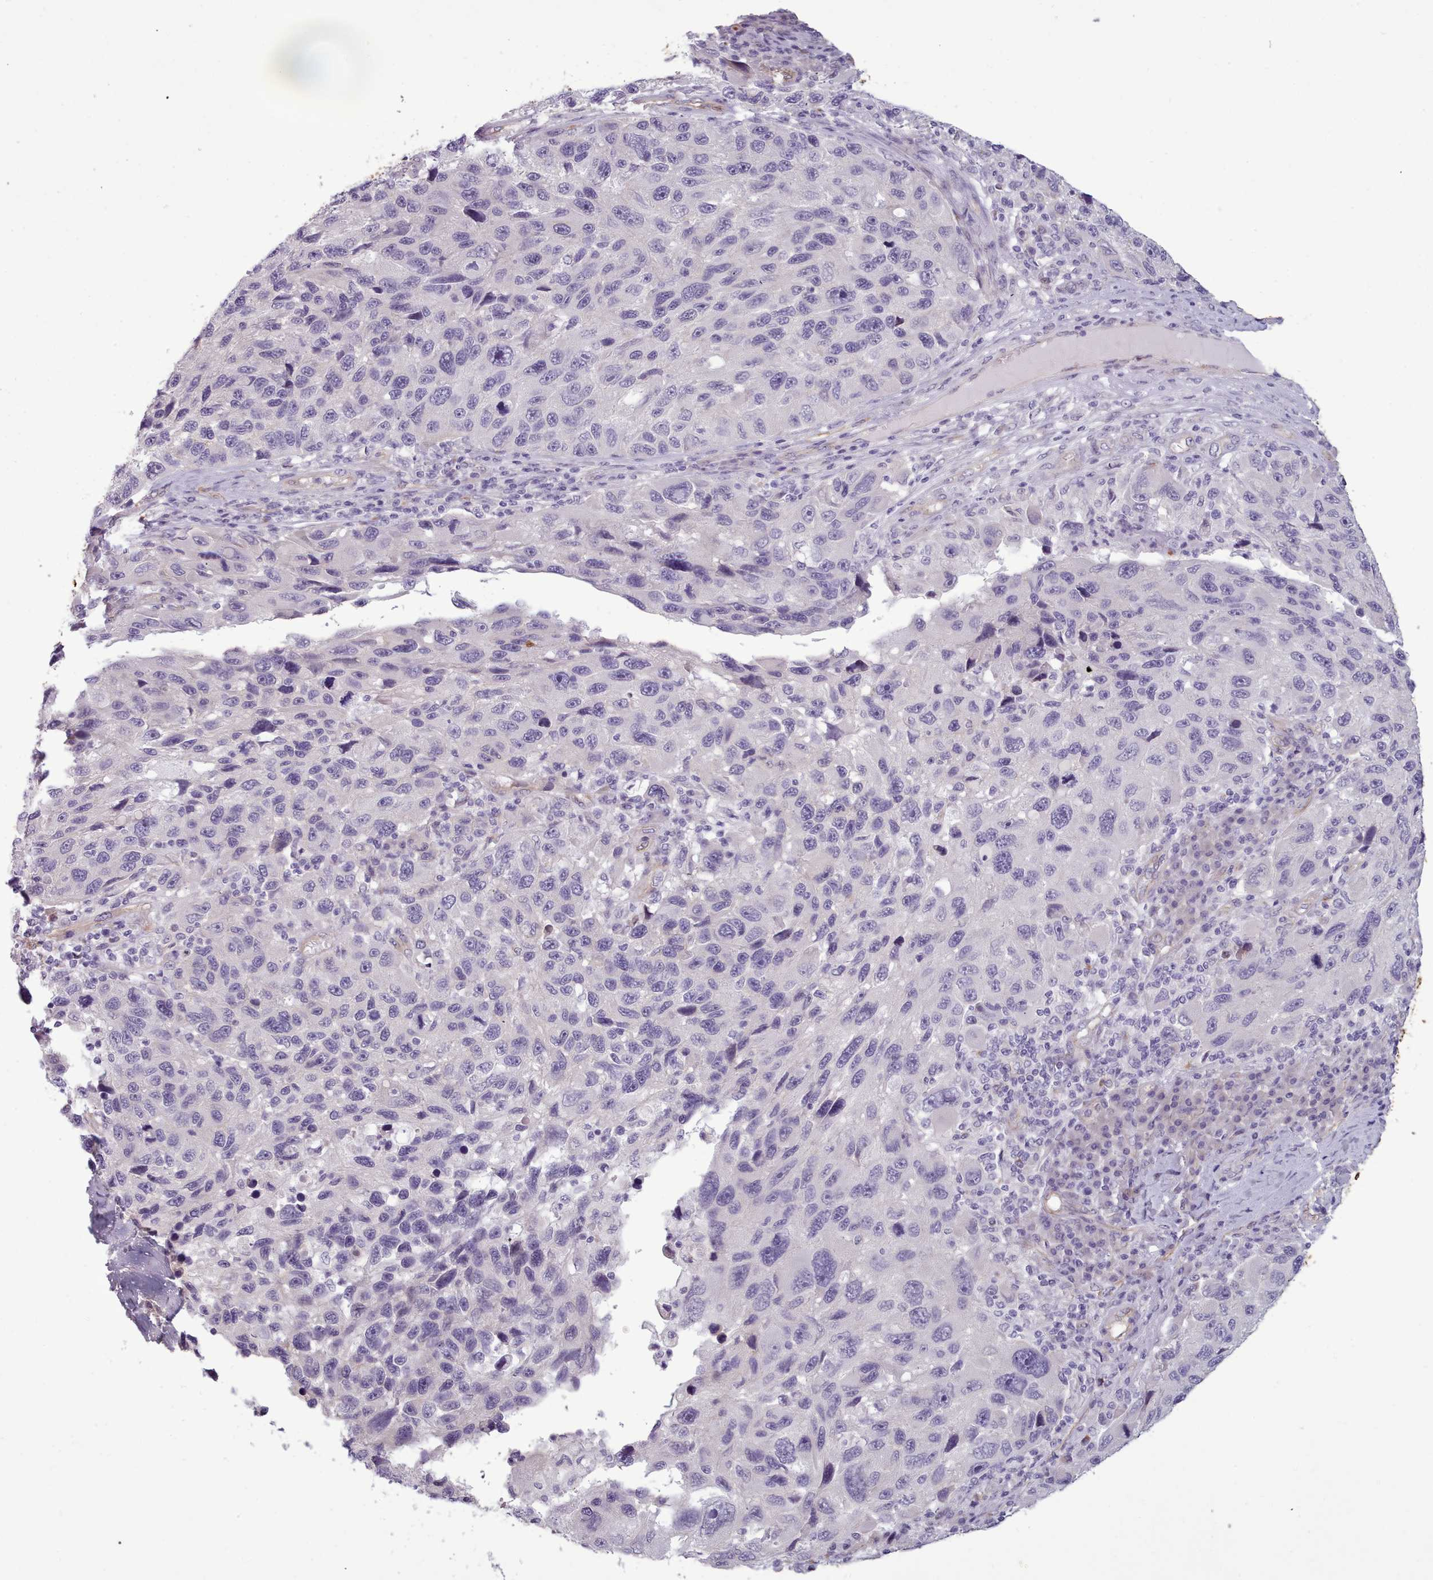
{"staining": {"intensity": "negative", "quantity": "none", "location": "none"}, "tissue": "melanoma", "cell_type": "Tumor cells", "image_type": "cancer", "snomed": [{"axis": "morphology", "description": "Malignant melanoma, NOS"}, {"axis": "topography", "description": "Skin"}], "caption": "IHC image of melanoma stained for a protein (brown), which demonstrates no positivity in tumor cells.", "gene": "PLD4", "patient": {"sex": "male", "age": 53}}